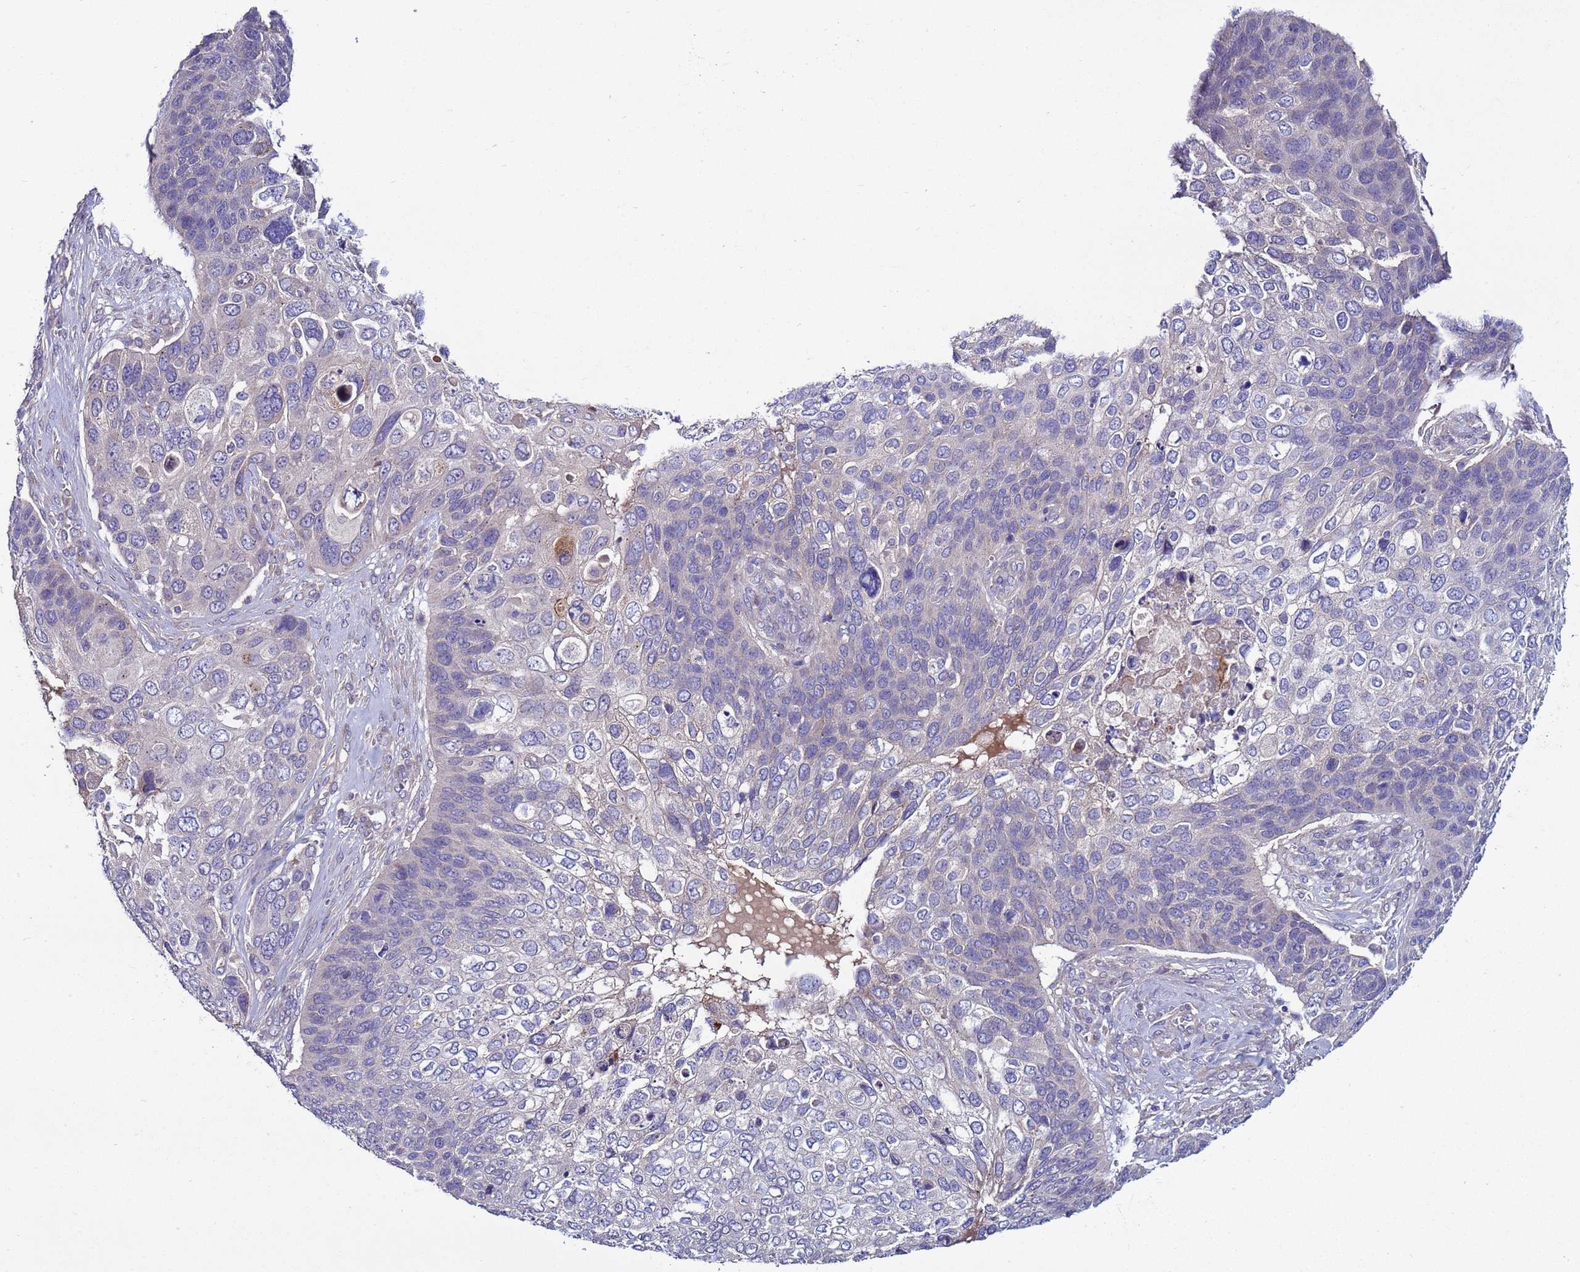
{"staining": {"intensity": "negative", "quantity": "none", "location": "none"}, "tissue": "skin cancer", "cell_type": "Tumor cells", "image_type": "cancer", "snomed": [{"axis": "morphology", "description": "Basal cell carcinoma"}, {"axis": "topography", "description": "Skin"}], "caption": "Tumor cells are negative for protein expression in human skin cancer.", "gene": "RABL2B", "patient": {"sex": "female", "age": 74}}